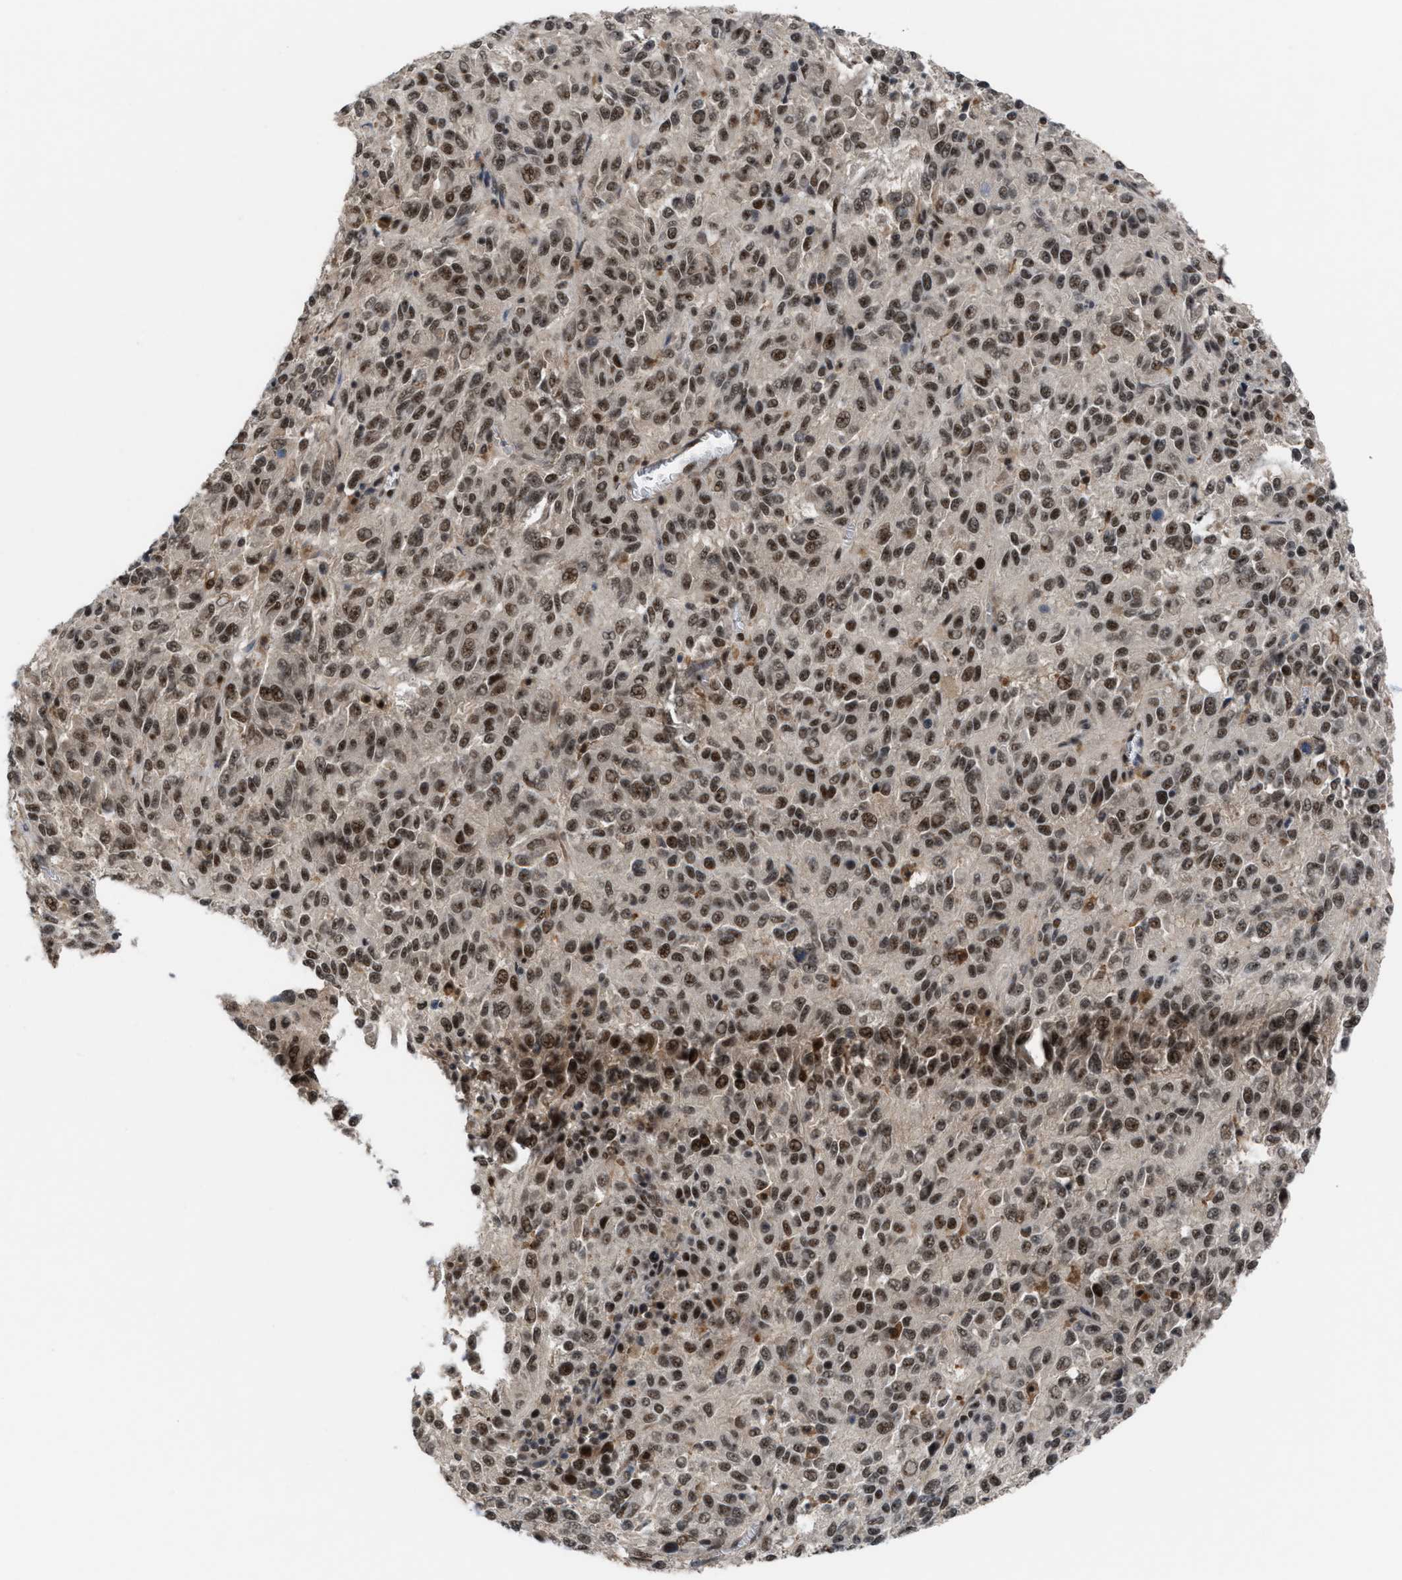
{"staining": {"intensity": "moderate", "quantity": ">75%", "location": "nuclear"}, "tissue": "melanoma", "cell_type": "Tumor cells", "image_type": "cancer", "snomed": [{"axis": "morphology", "description": "Malignant melanoma, Metastatic site"}, {"axis": "topography", "description": "Lung"}], "caption": "Melanoma stained for a protein (brown) displays moderate nuclear positive staining in about >75% of tumor cells.", "gene": "PRPF4", "patient": {"sex": "male", "age": 64}}